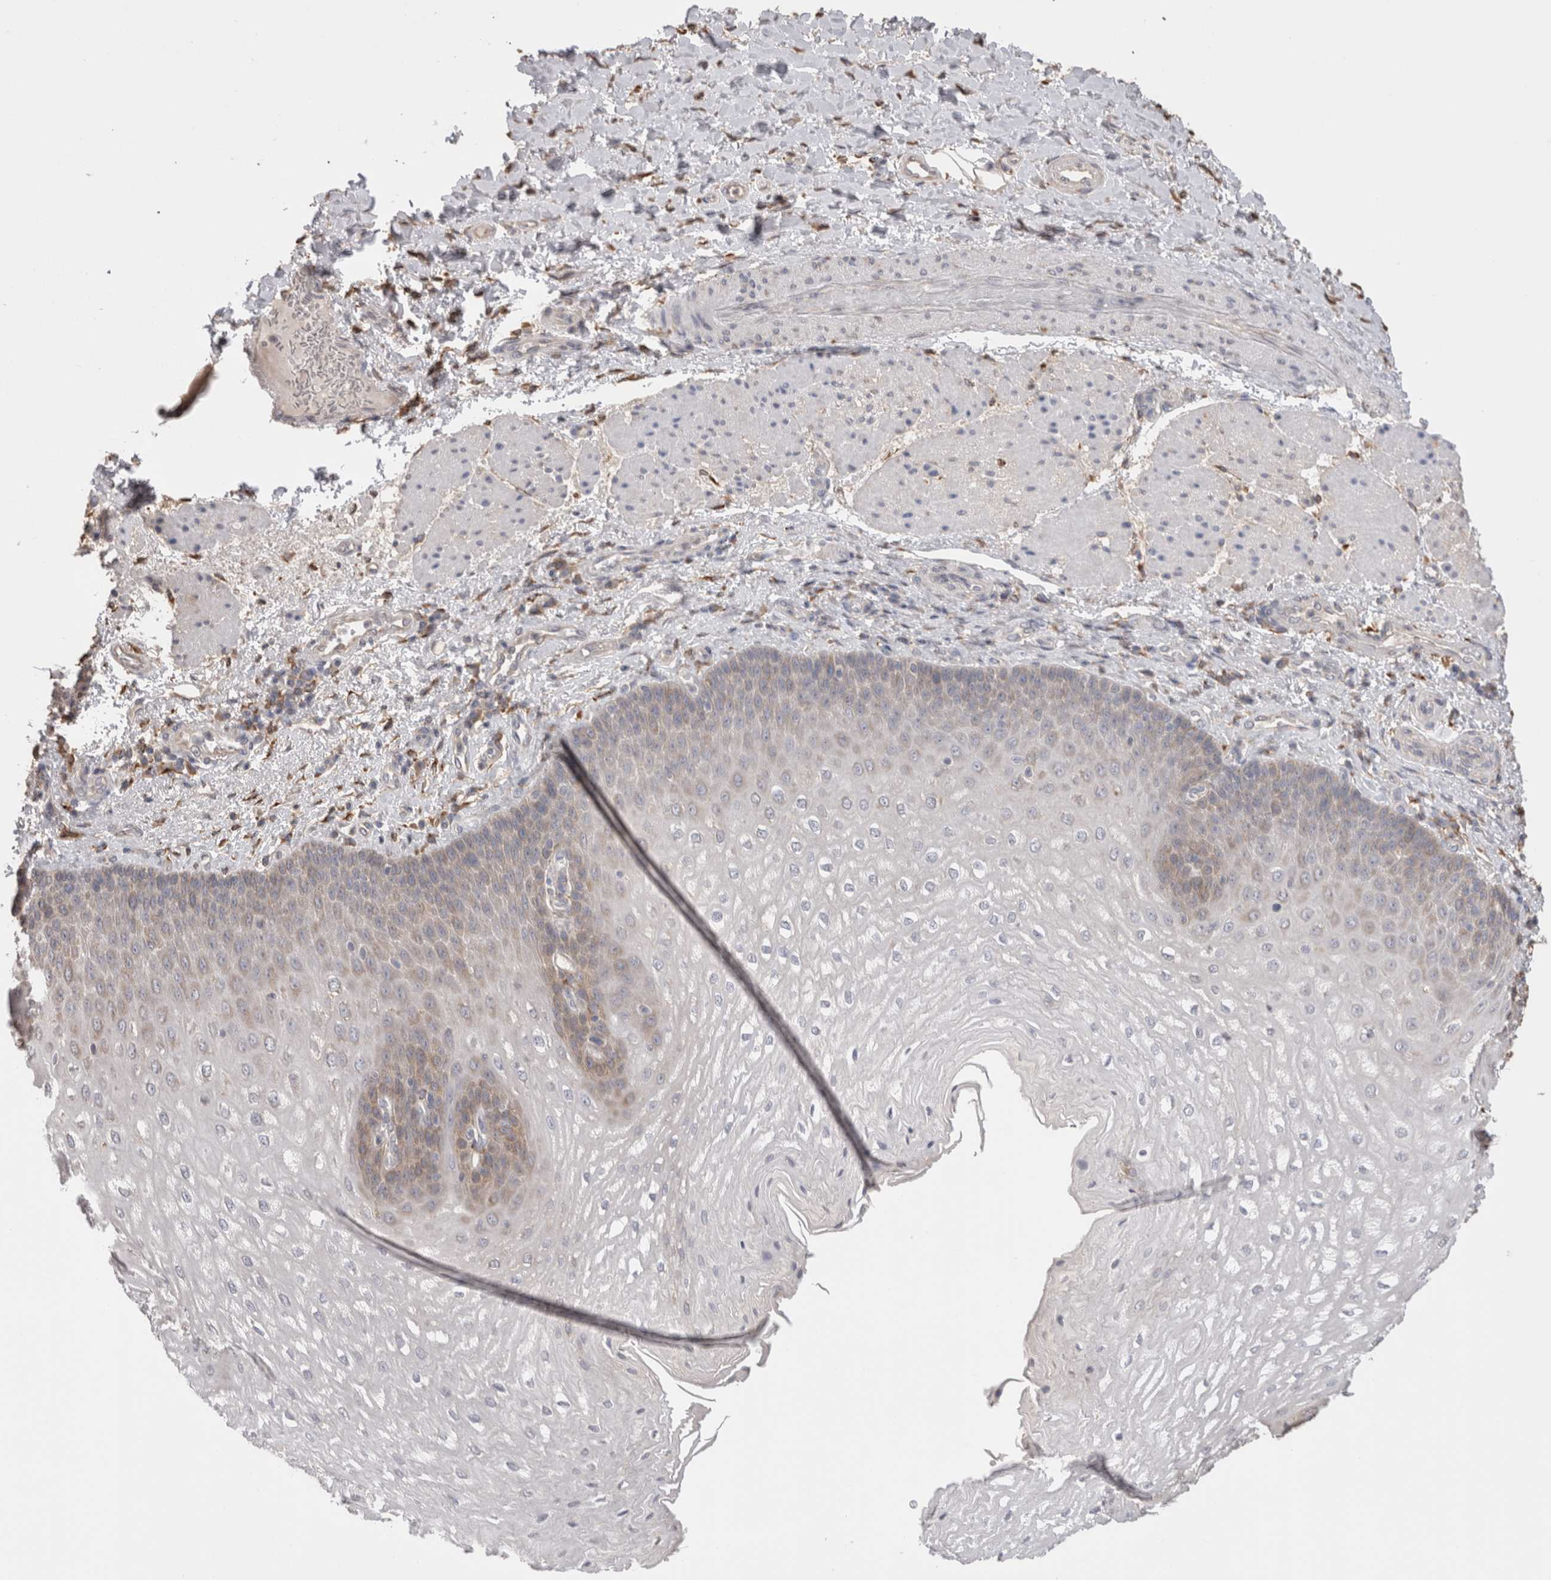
{"staining": {"intensity": "weak", "quantity": "25%-75%", "location": "cytoplasmic/membranous"}, "tissue": "esophagus", "cell_type": "Squamous epithelial cells", "image_type": "normal", "snomed": [{"axis": "morphology", "description": "Normal tissue, NOS"}, {"axis": "topography", "description": "Esophagus"}], "caption": "Esophagus stained with DAB immunohistochemistry reveals low levels of weak cytoplasmic/membranous expression in approximately 25%-75% of squamous epithelial cells.", "gene": "LRPAP1", "patient": {"sex": "male", "age": 54}}